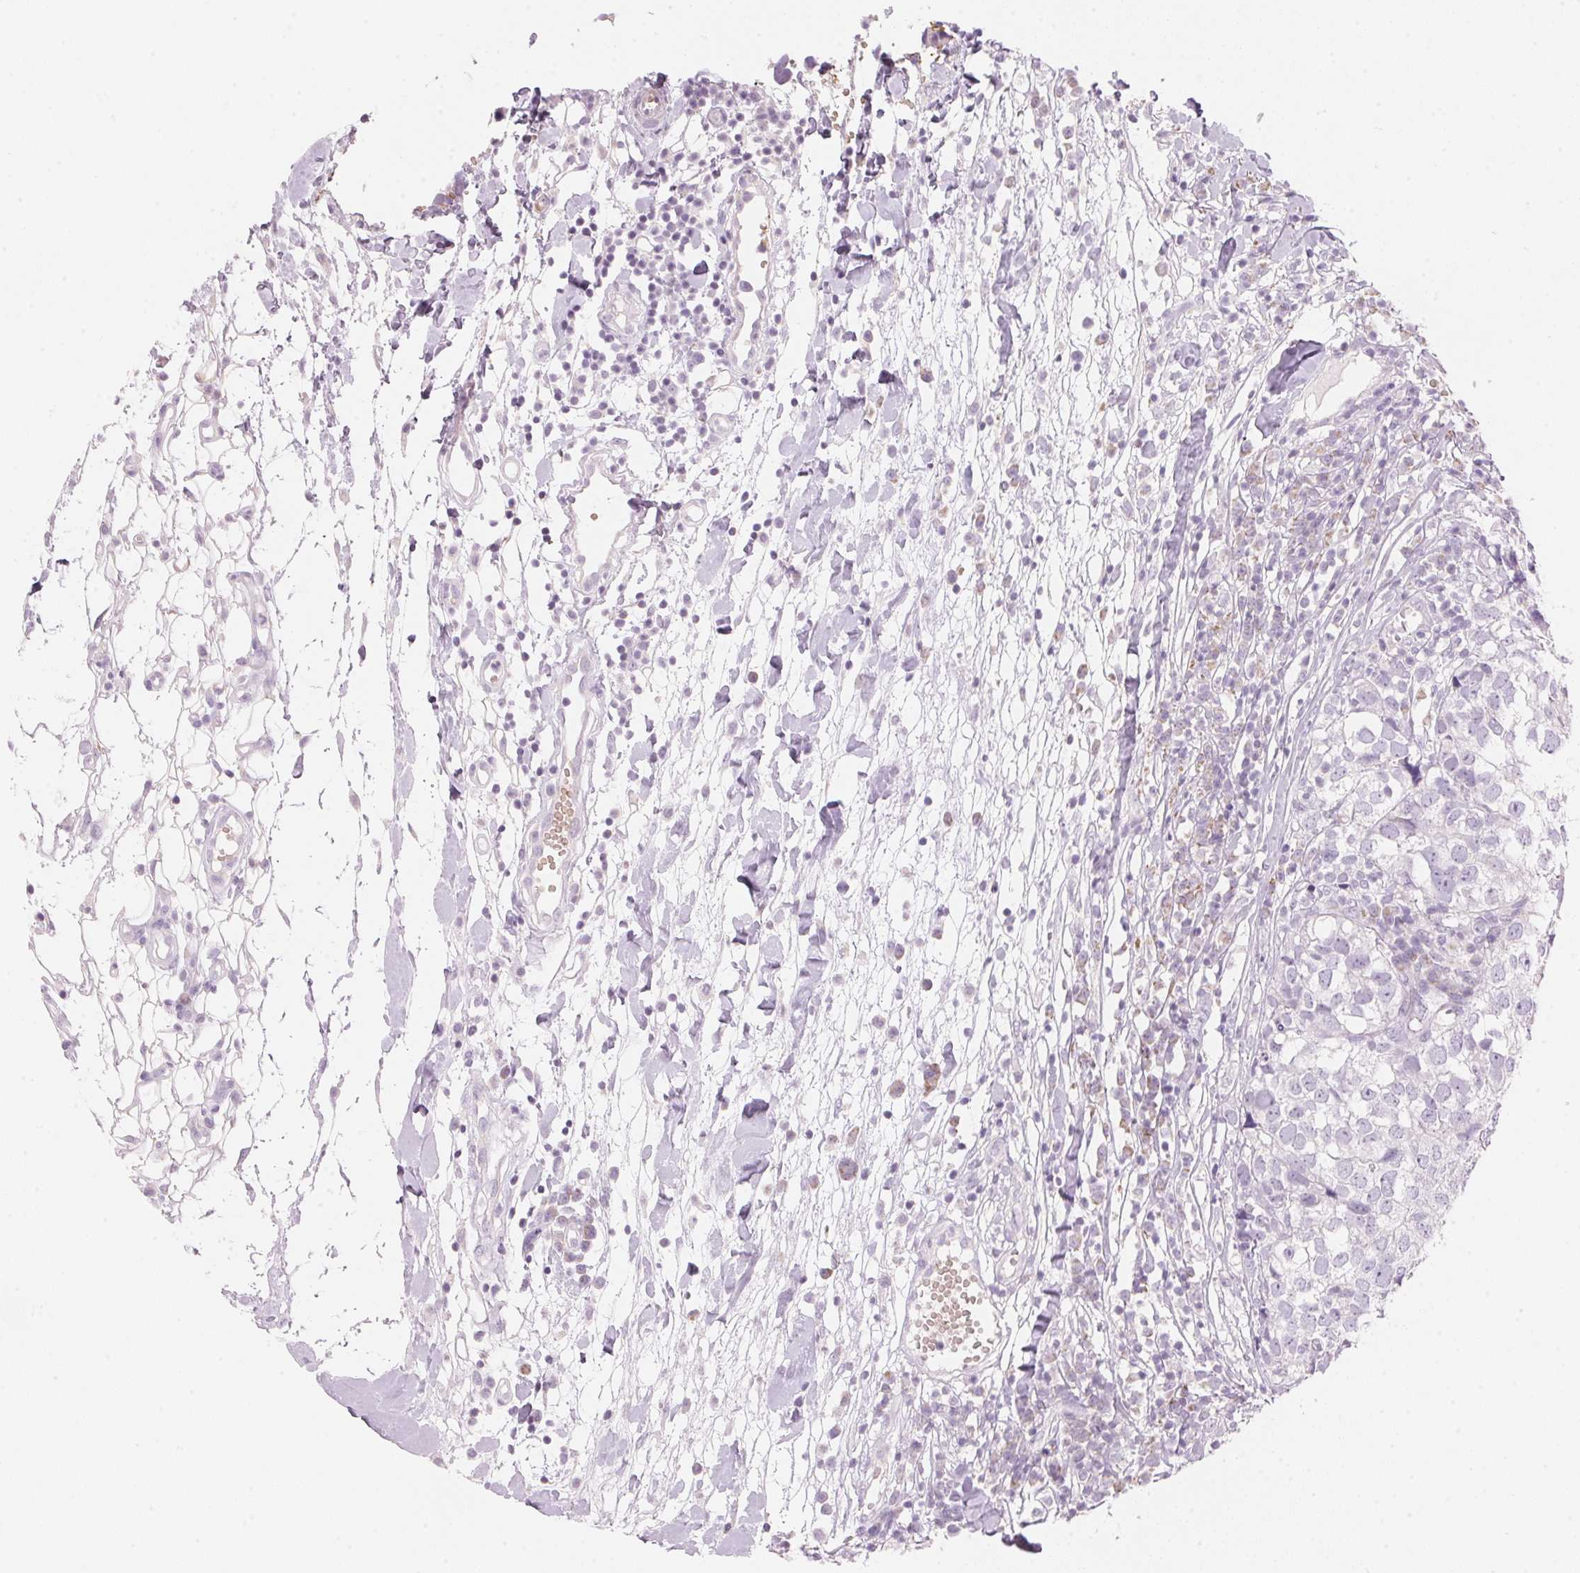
{"staining": {"intensity": "negative", "quantity": "none", "location": "none"}, "tissue": "breast cancer", "cell_type": "Tumor cells", "image_type": "cancer", "snomed": [{"axis": "morphology", "description": "Duct carcinoma"}, {"axis": "topography", "description": "Breast"}], "caption": "The immunohistochemistry (IHC) image has no significant positivity in tumor cells of breast intraductal carcinoma tissue.", "gene": "HOXB13", "patient": {"sex": "female", "age": 30}}